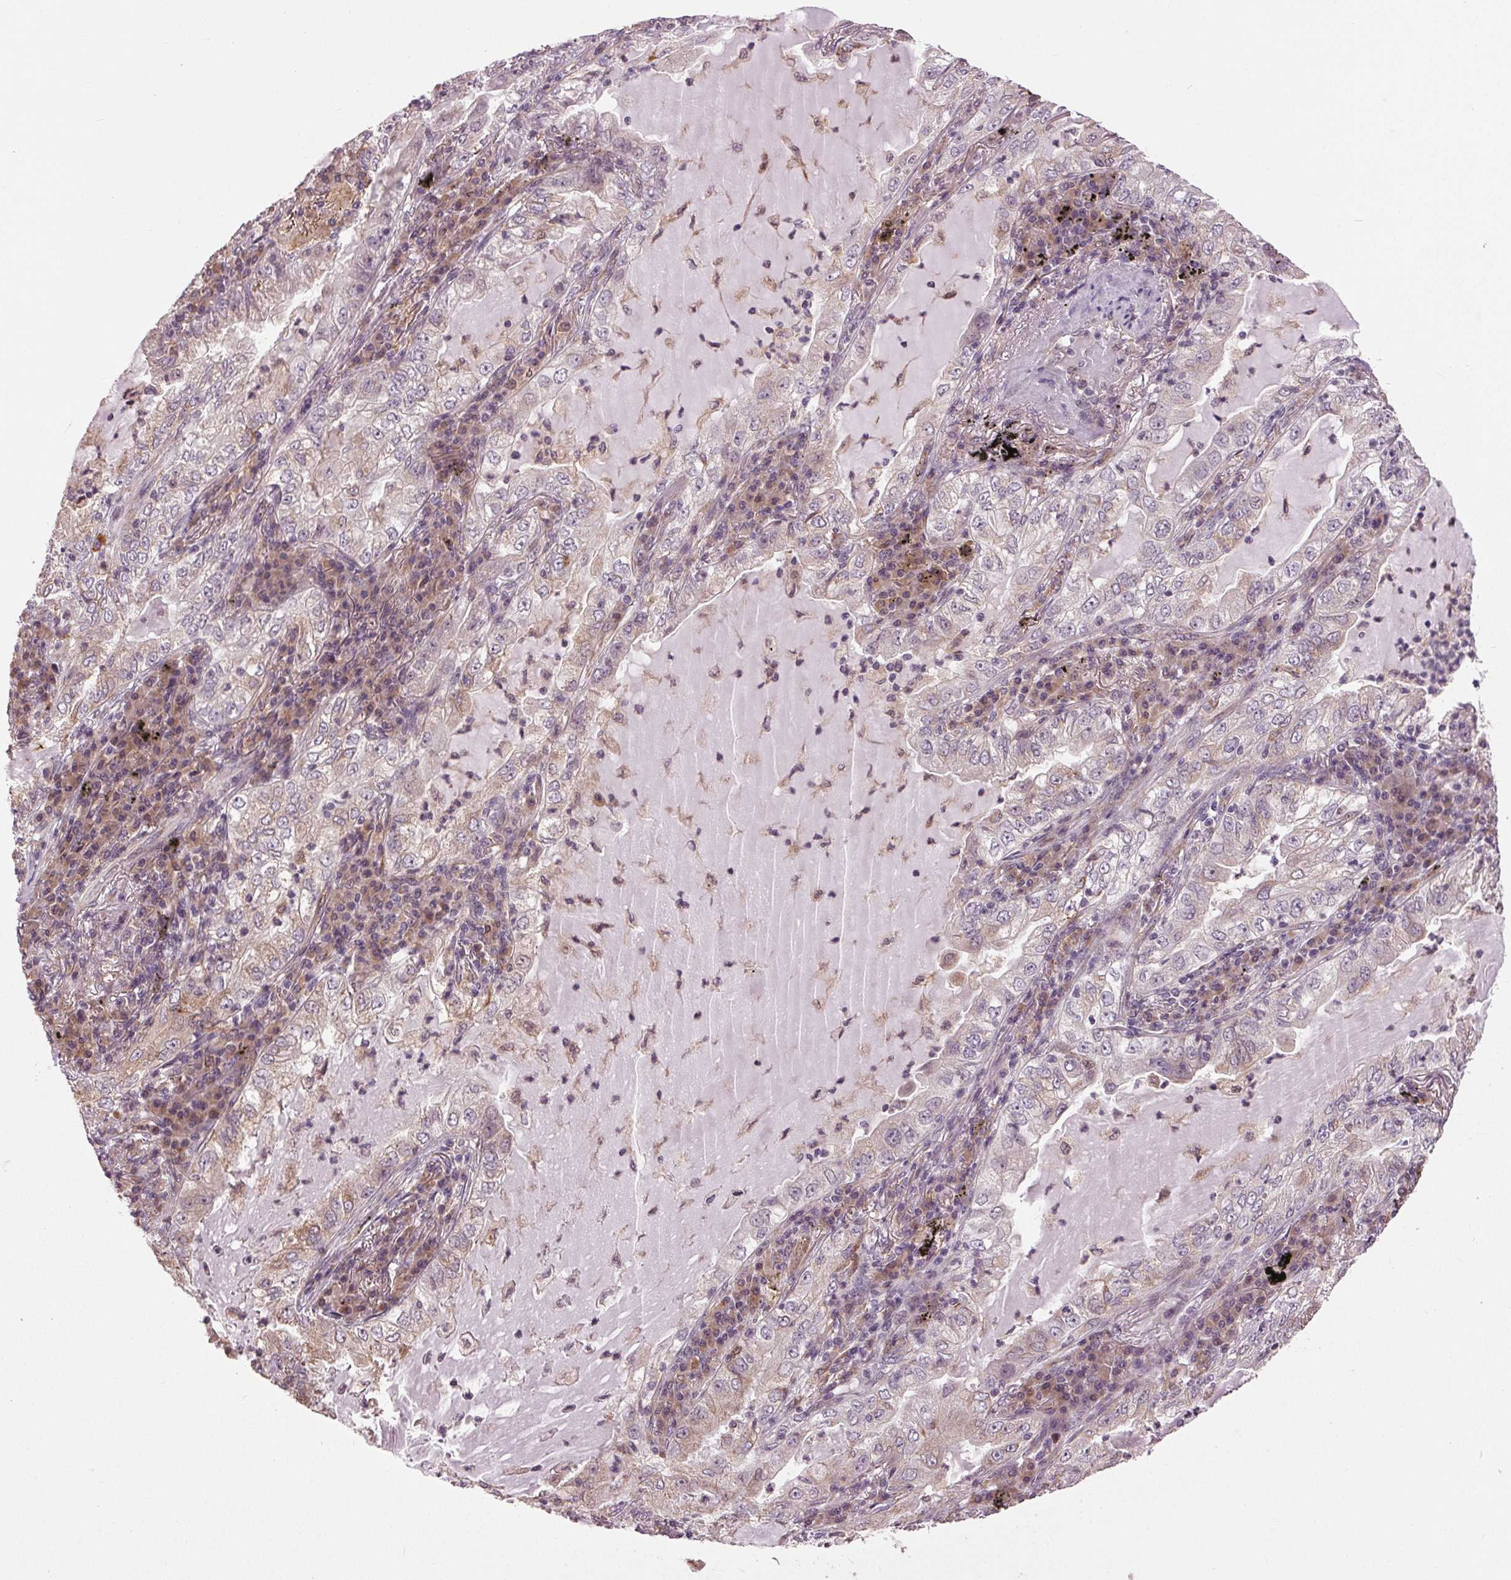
{"staining": {"intensity": "weak", "quantity": "<25%", "location": "cytoplasmic/membranous"}, "tissue": "lung cancer", "cell_type": "Tumor cells", "image_type": "cancer", "snomed": [{"axis": "morphology", "description": "Adenocarcinoma, NOS"}, {"axis": "topography", "description": "Lung"}], "caption": "This is an immunohistochemistry micrograph of lung cancer. There is no staining in tumor cells.", "gene": "BSDC1", "patient": {"sex": "female", "age": 73}}